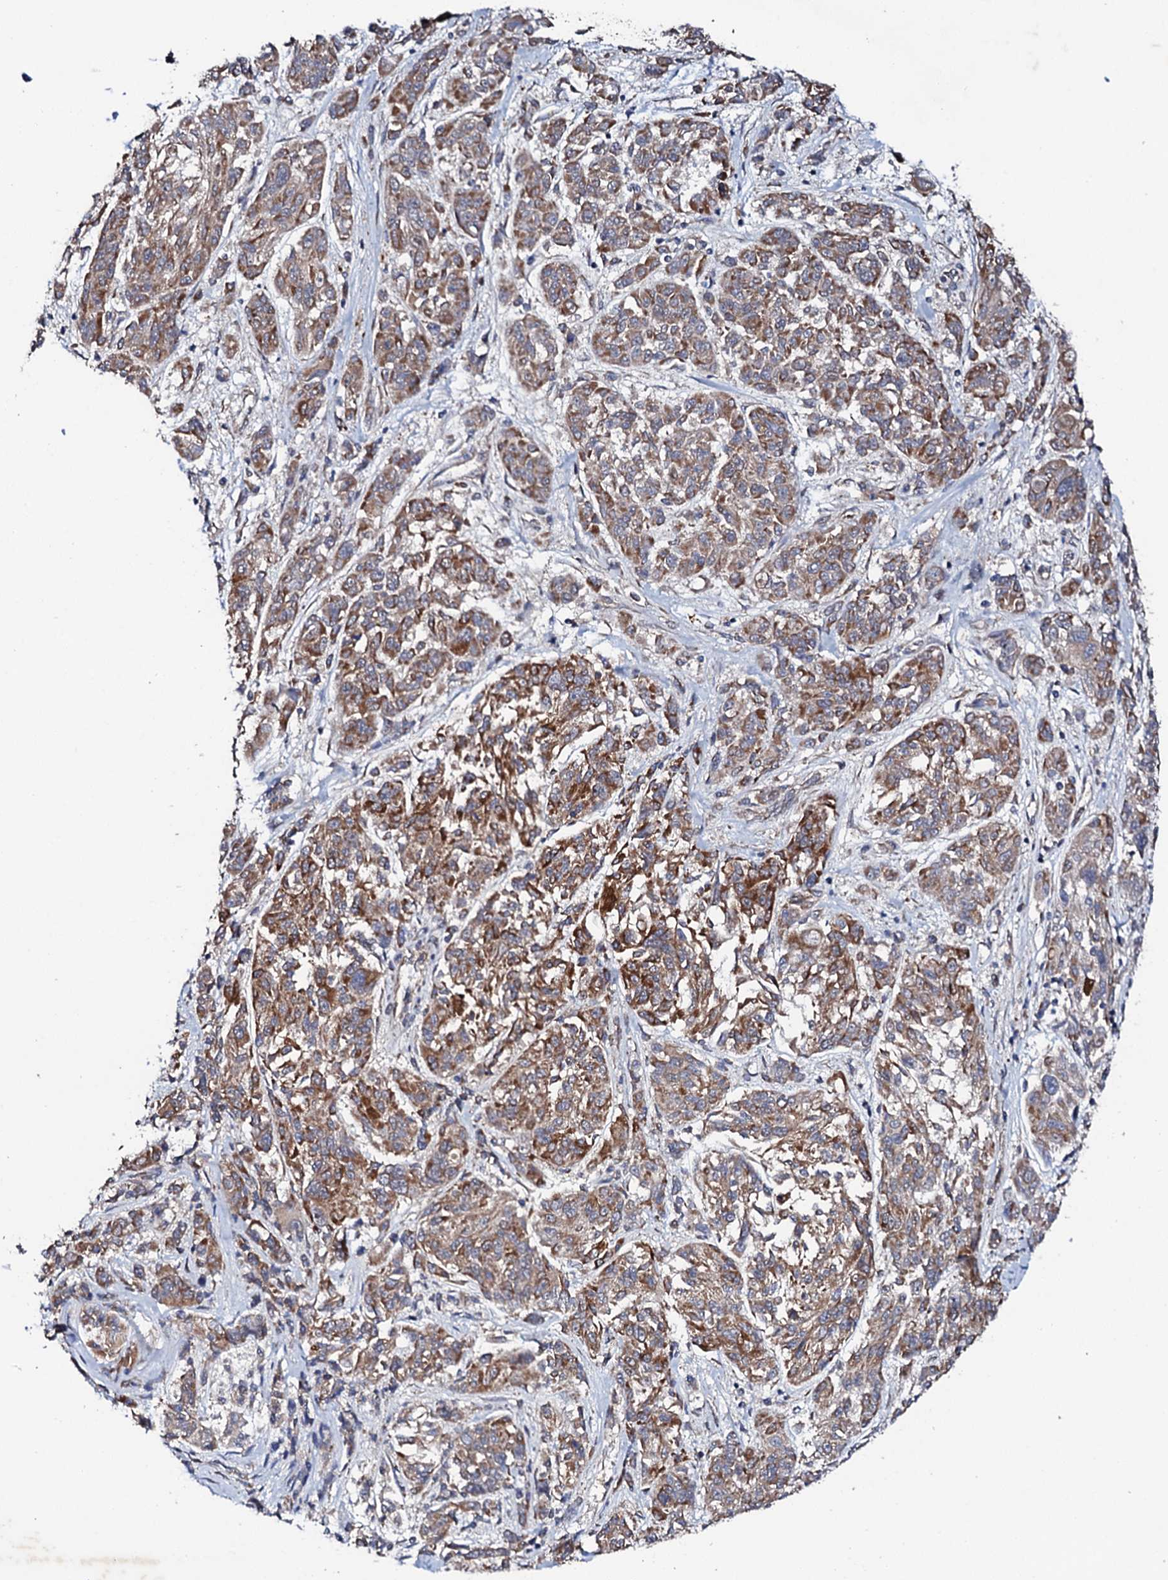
{"staining": {"intensity": "moderate", "quantity": "25%-75%", "location": "cytoplasmic/membranous"}, "tissue": "melanoma", "cell_type": "Tumor cells", "image_type": "cancer", "snomed": [{"axis": "morphology", "description": "Malignant melanoma, NOS"}, {"axis": "topography", "description": "Skin"}], "caption": "Protein expression analysis of human malignant melanoma reveals moderate cytoplasmic/membranous expression in about 25%-75% of tumor cells.", "gene": "MTIF3", "patient": {"sex": "male", "age": 53}}